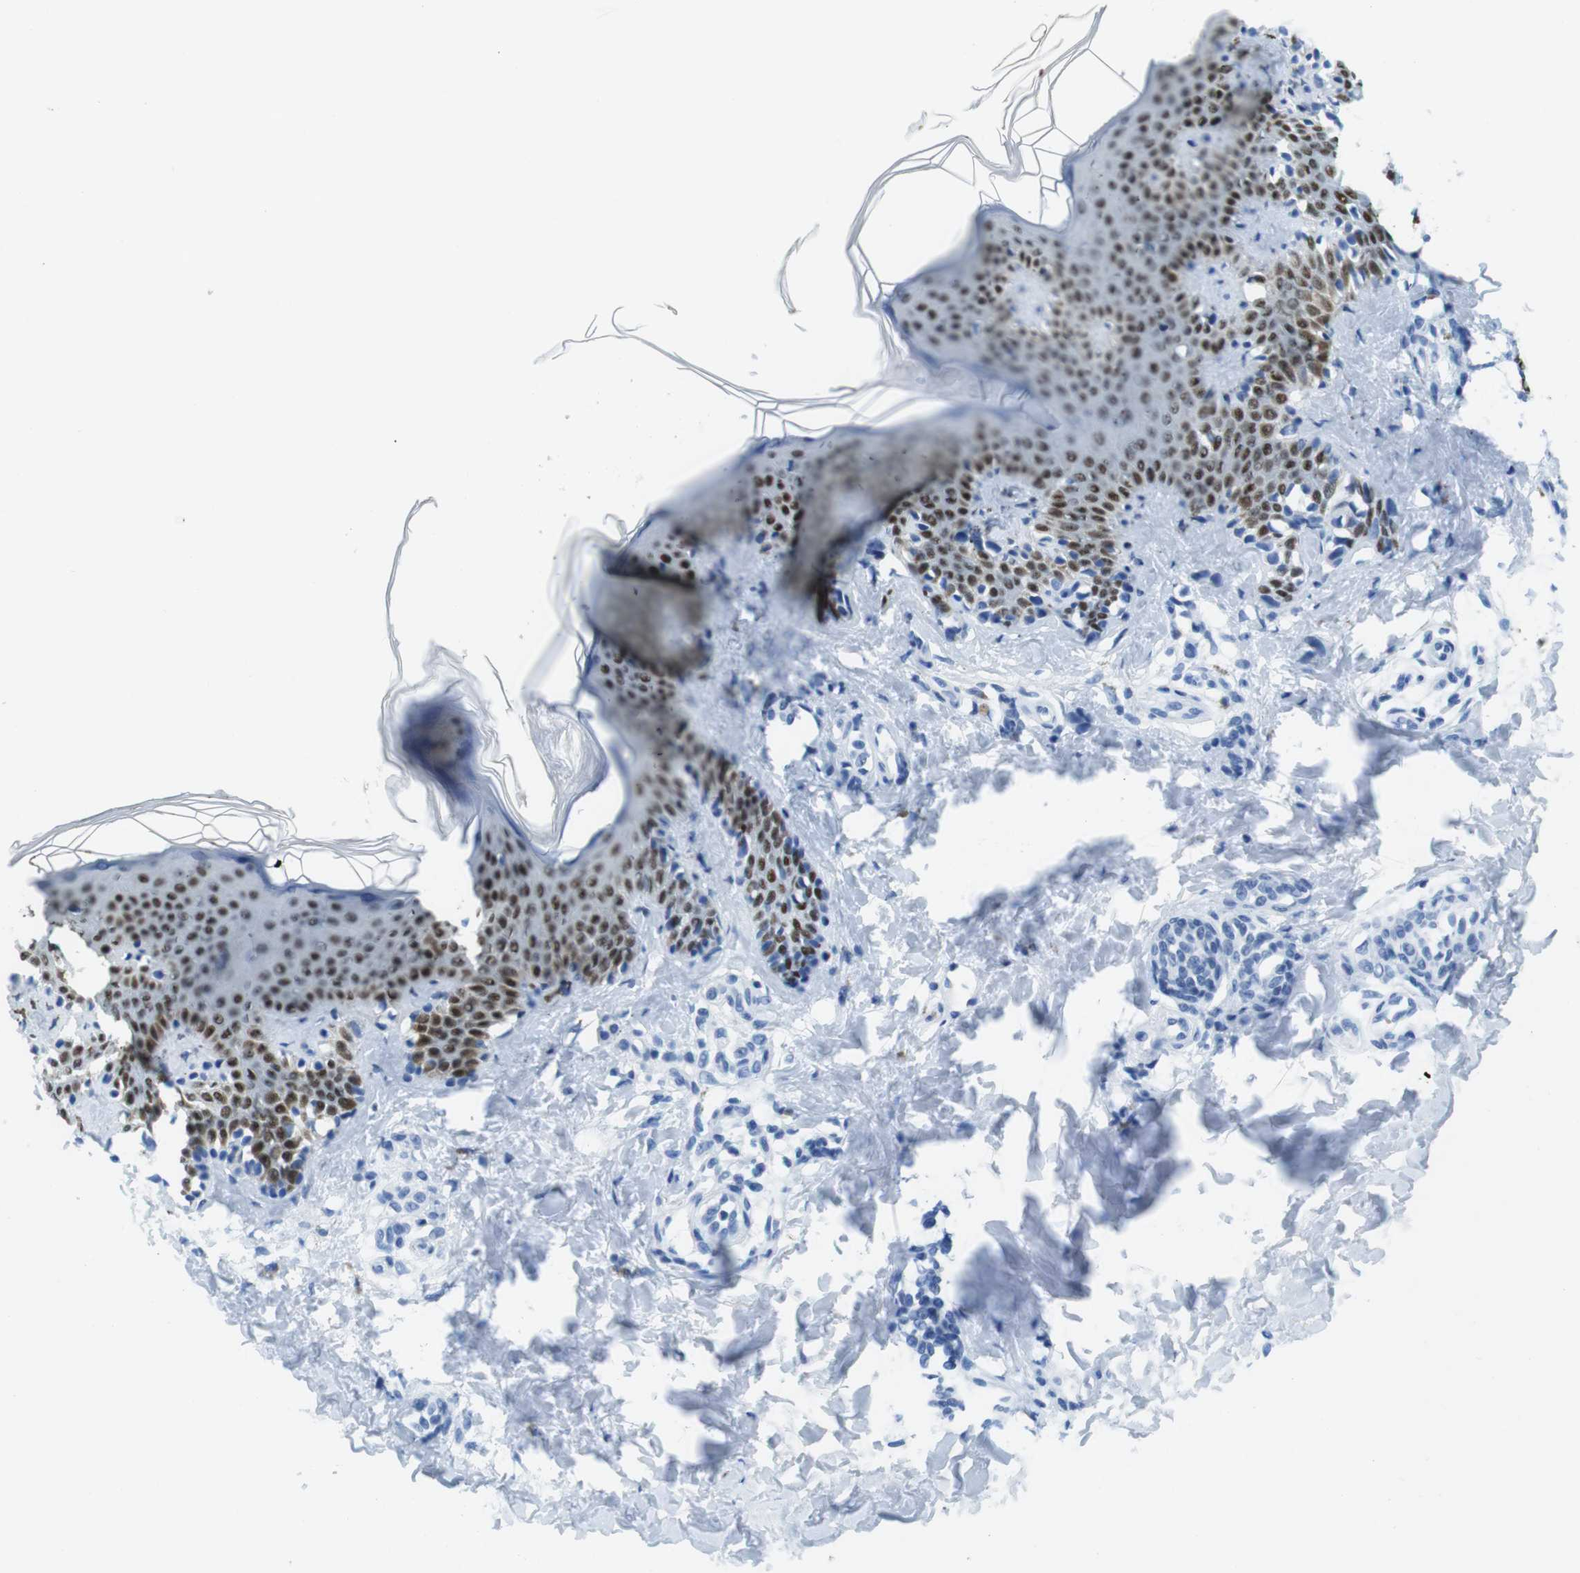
{"staining": {"intensity": "negative", "quantity": "none", "location": "none"}, "tissue": "skin", "cell_type": "Fibroblasts", "image_type": "normal", "snomed": [{"axis": "morphology", "description": "Normal tissue, NOS"}, {"axis": "topography", "description": "Skin"}], "caption": "Human skin stained for a protein using immunohistochemistry (IHC) shows no expression in fibroblasts.", "gene": "TFAP2C", "patient": {"sex": "male", "age": 16}}